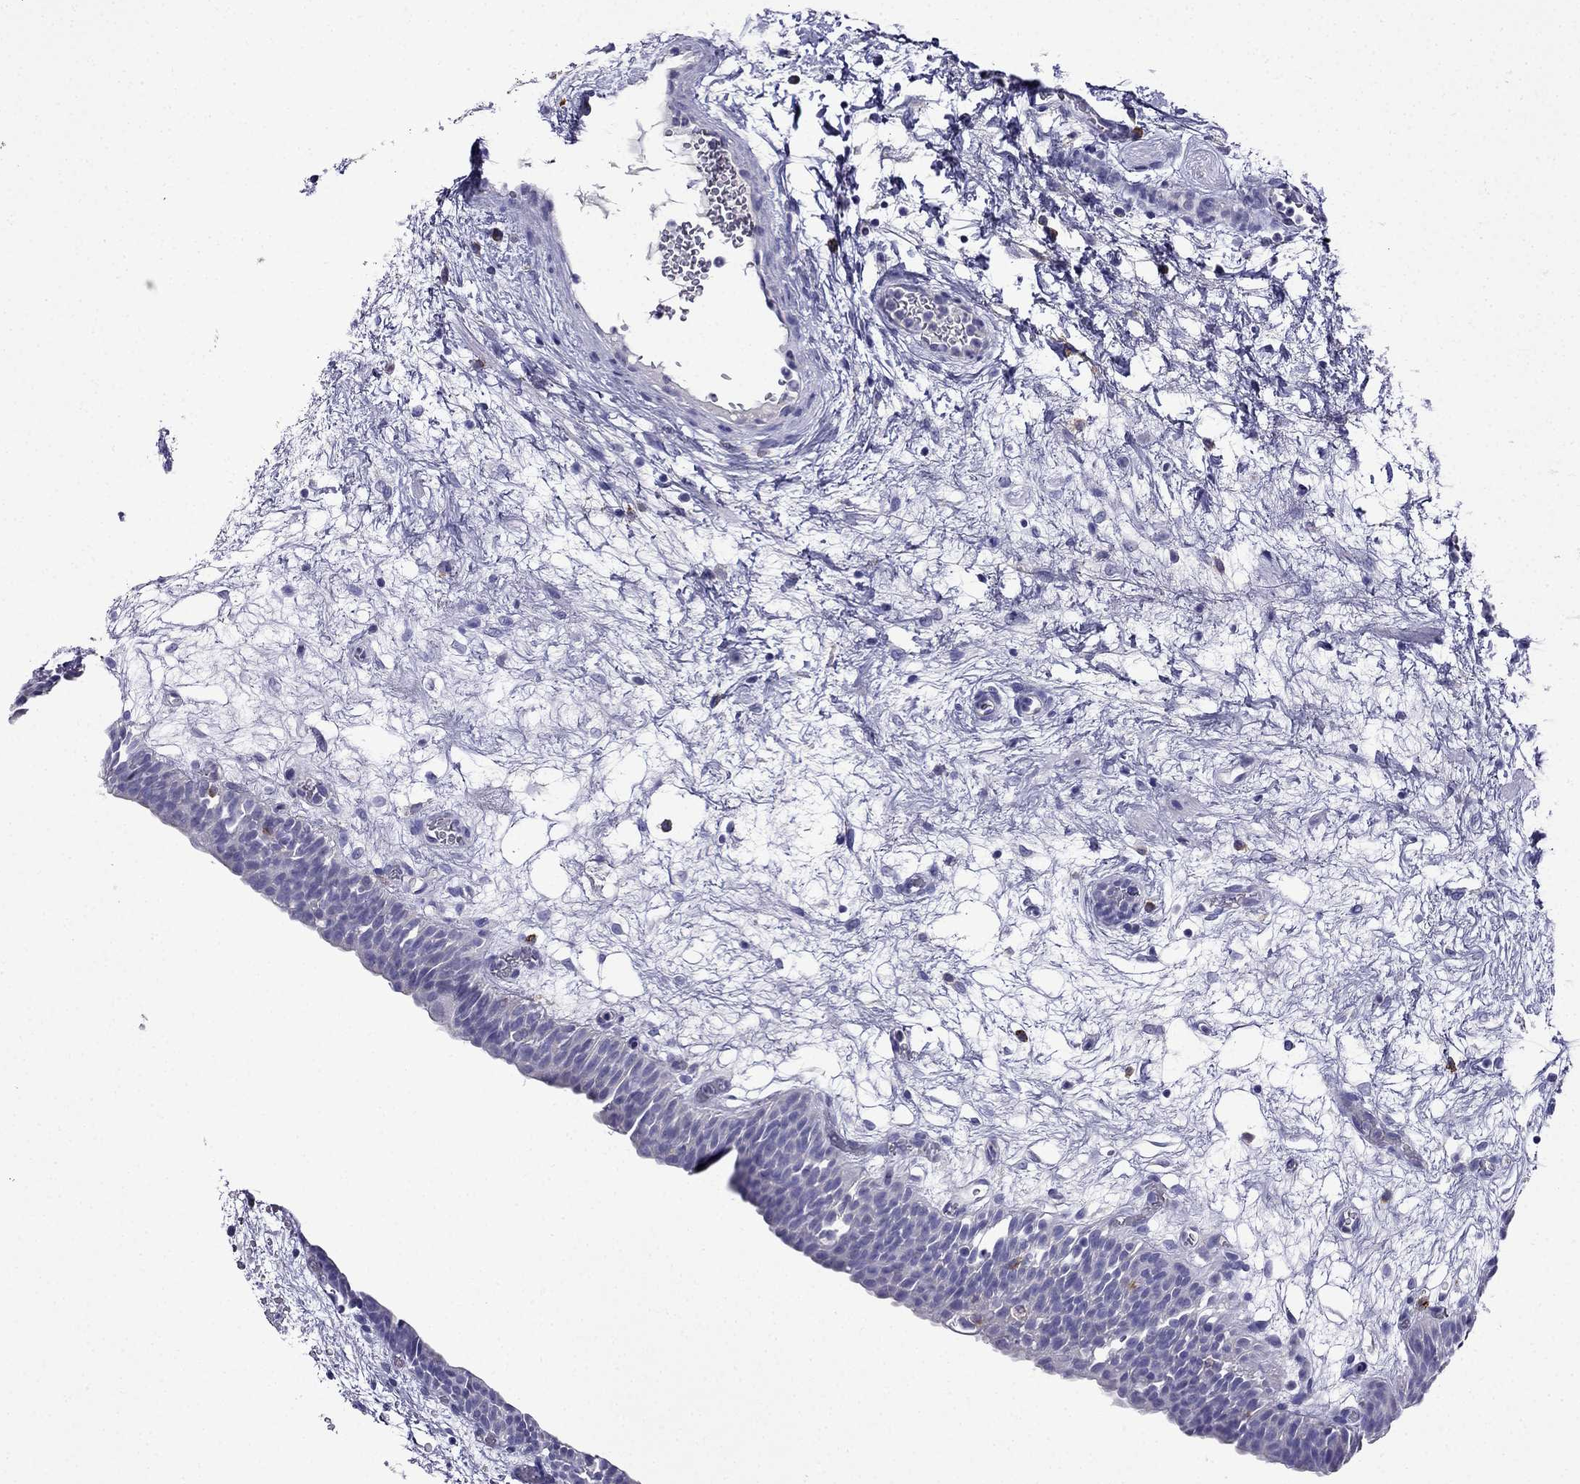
{"staining": {"intensity": "negative", "quantity": "none", "location": "none"}, "tissue": "urinary bladder", "cell_type": "Urothelial cells", "image_type": "normal", "snomed": [{"axis": "morphology", "description": "Normal tissue, NOS"}, {"axis": "topography", "description": "Urinary bladder"}], "caption": "Protein analysis of normal urinary bladder displays no significant positivity in urothelial cells.", "gene": "TSSK4", "patient": {"sex": "male", "age": 76}}